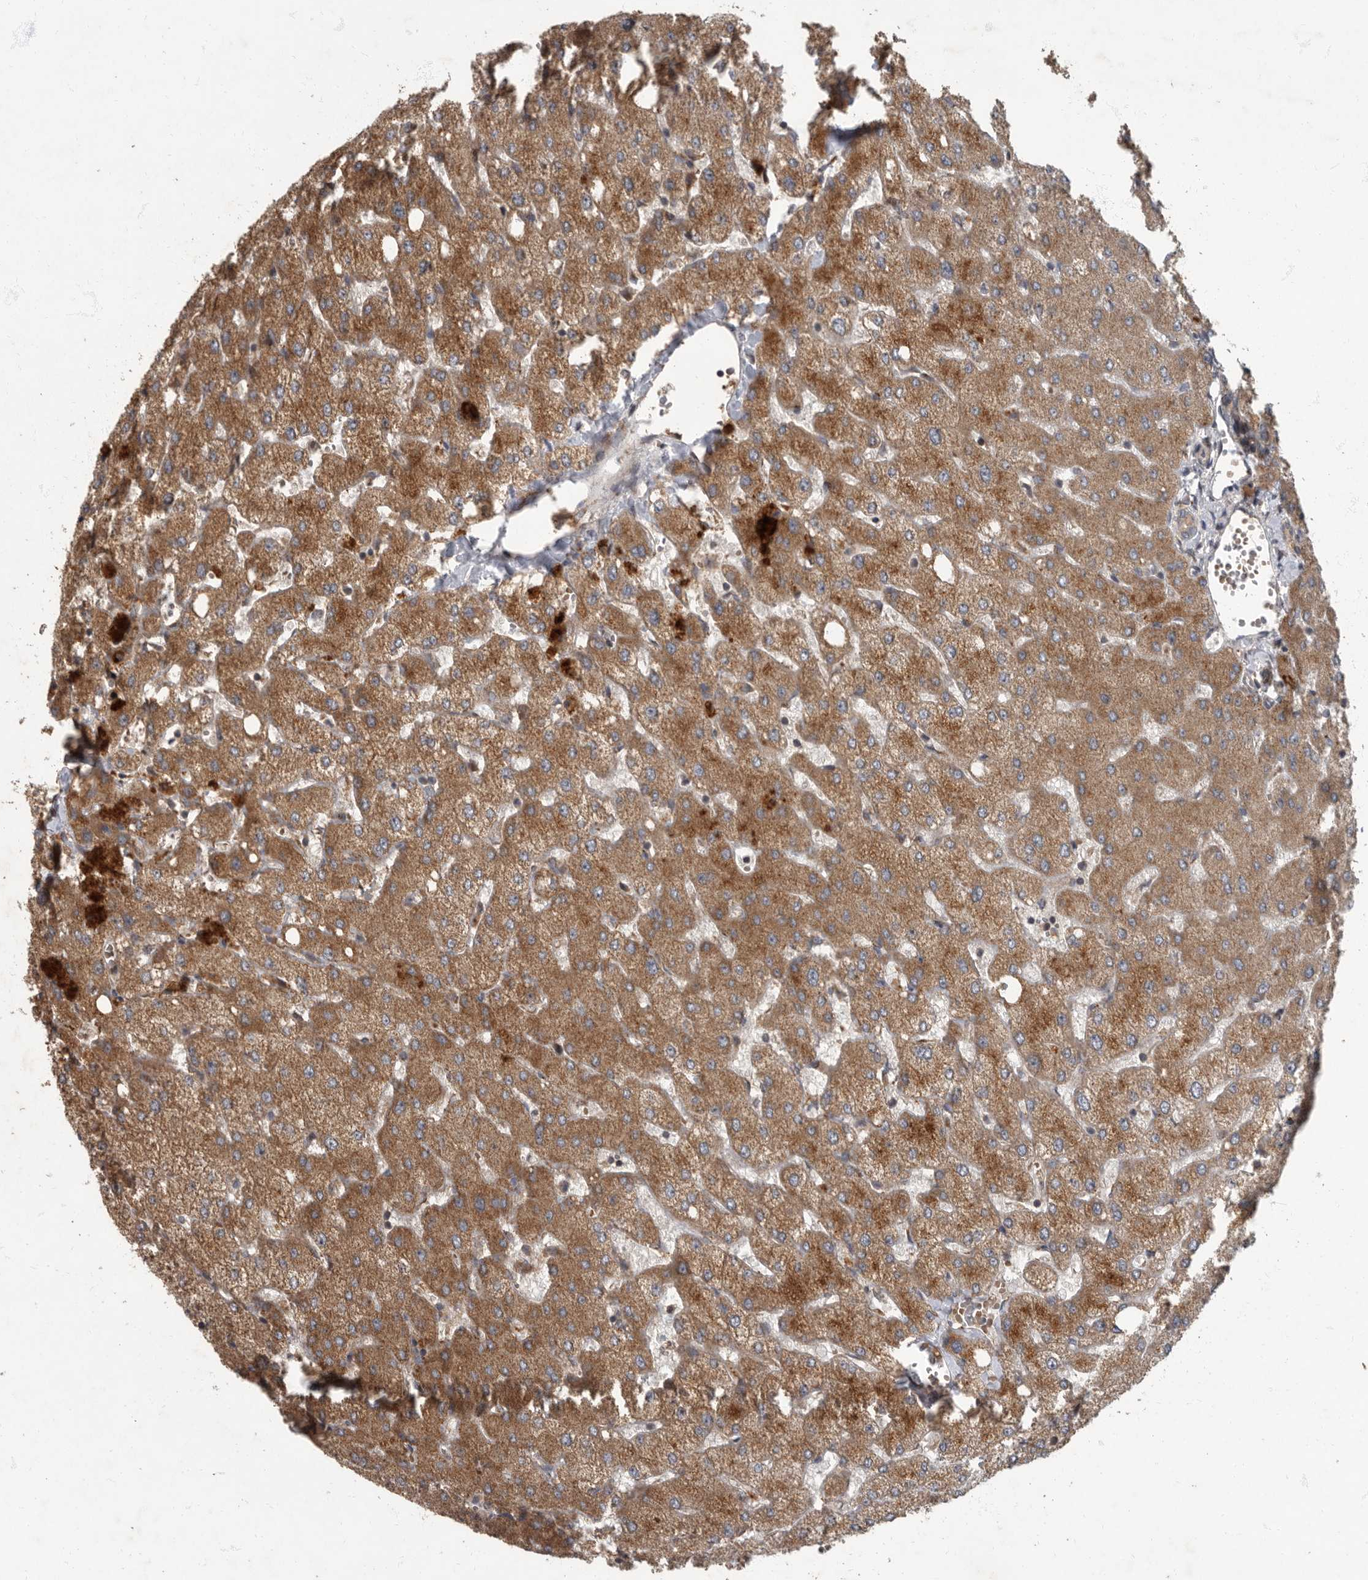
{"staining": {"intensity": "weak", "quantity": "<25%", "location": "cytoplasmic/membranous"}, "tissue": "liver", "cell_type": "Cholangiocytes", "image_type": "normal", "snomed": [{"axis": "morphology", "description": "Normal tissue, NOS"}, {"axis": "topography", "description": "Liver"}], "caption": "Liver was stained to show a protein in brown. There is no significant staining in cholangiocytes. (Immunohistochemistry, brightfield microscopy, high magnification).", "gene": "IQCK", "patient": {"sex": "female", "age": 54}}